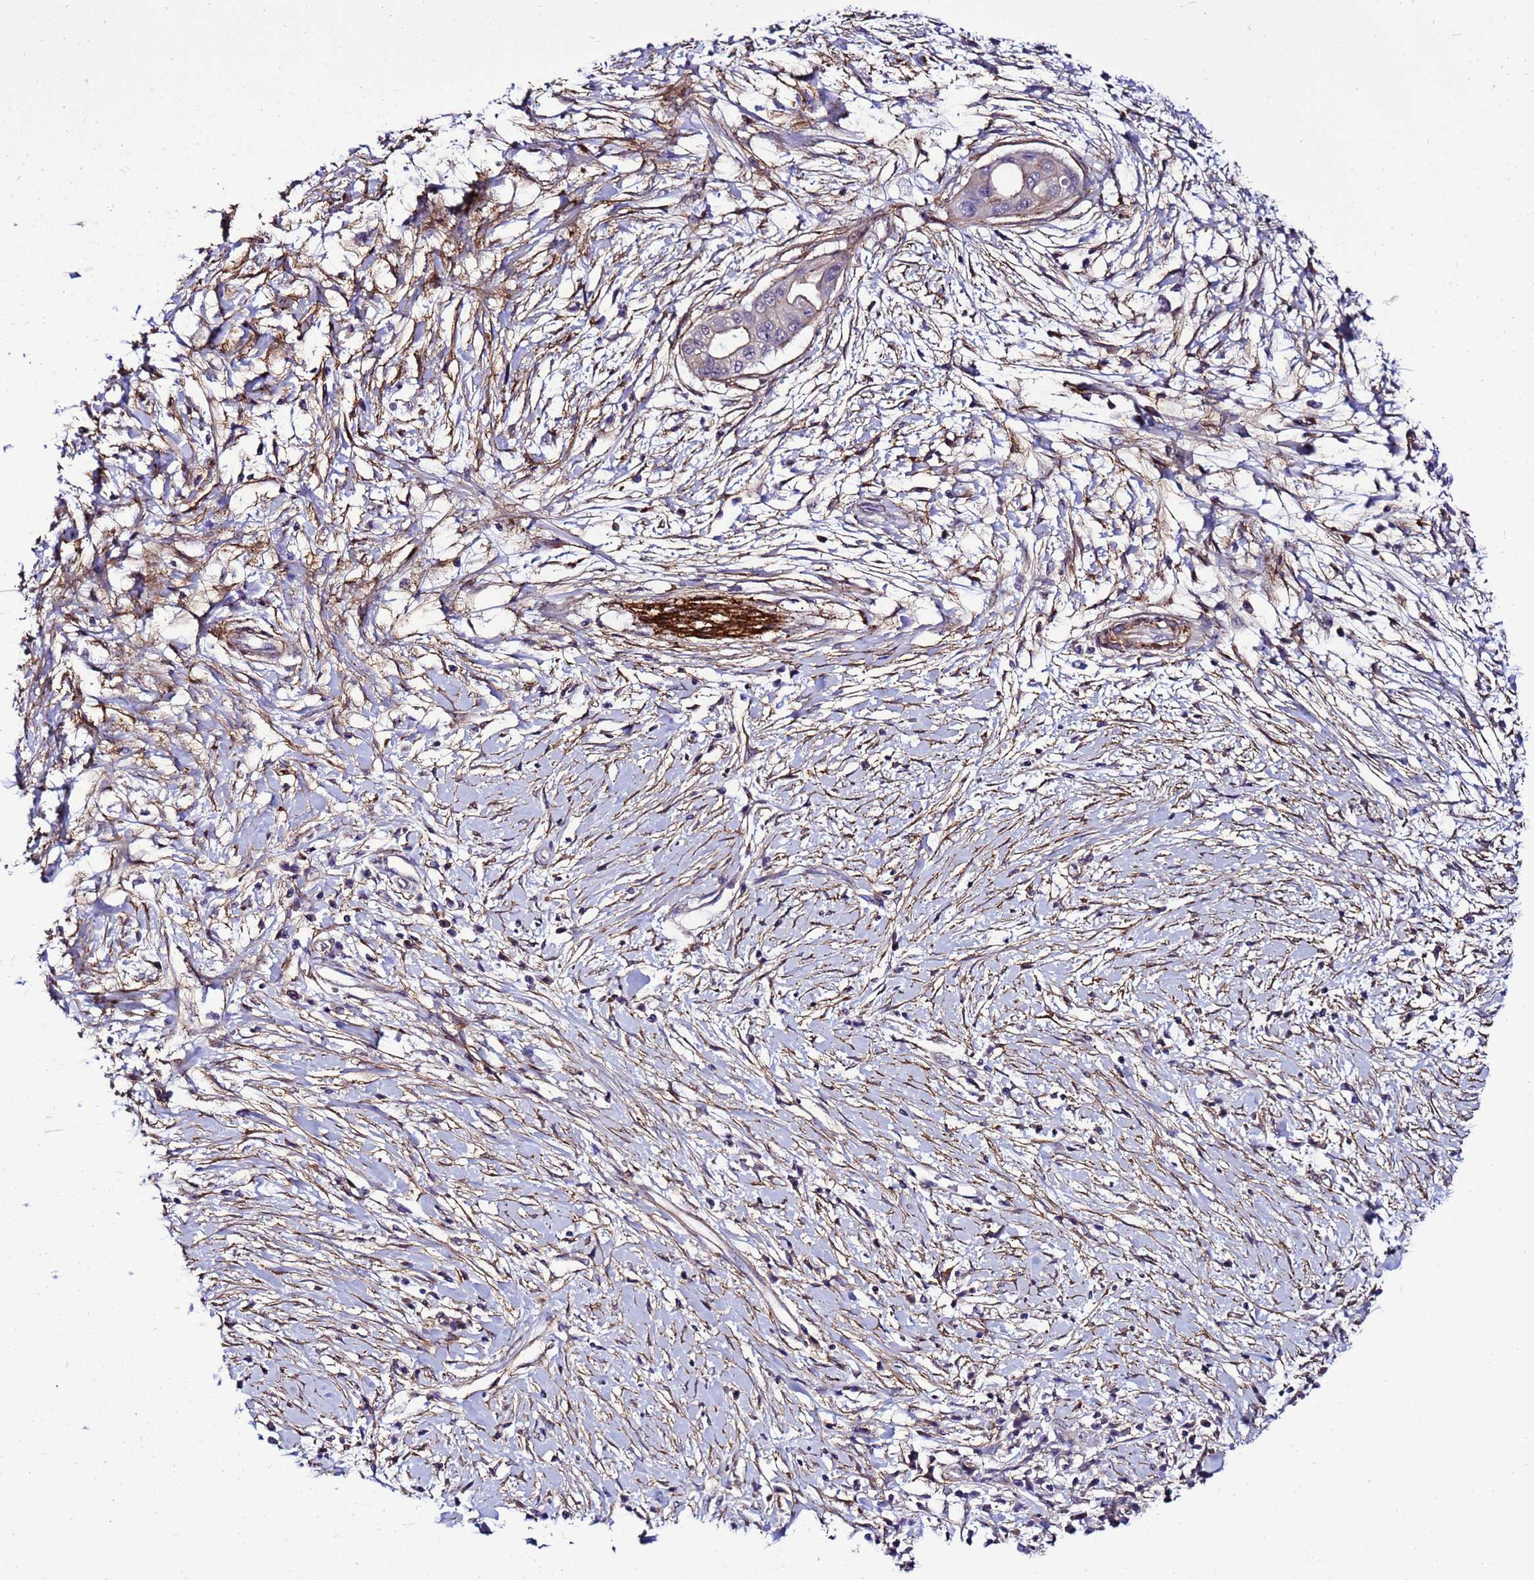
{"staining": {"intensity": "weak", "quantity": "<25%", "location": "cytoplasmic/membranous"}, "tissue": "pancreatic cancer", "cell_type": "Tumor cells", "image_type": "cancer", "snomed": [{"axis": "morphology", "description": "Adenocarcinoma, NOS"}, {"axis": "topography", "description": "Pancreas"}], "caption": "IHC micrograph of human pancreatic cancer (adenocarcinoma) stained for a protein (brown), which demonstrates no staining in tumor cells.", "gene": "GZF1", "patient": {"sex": "male", "age": 68}}